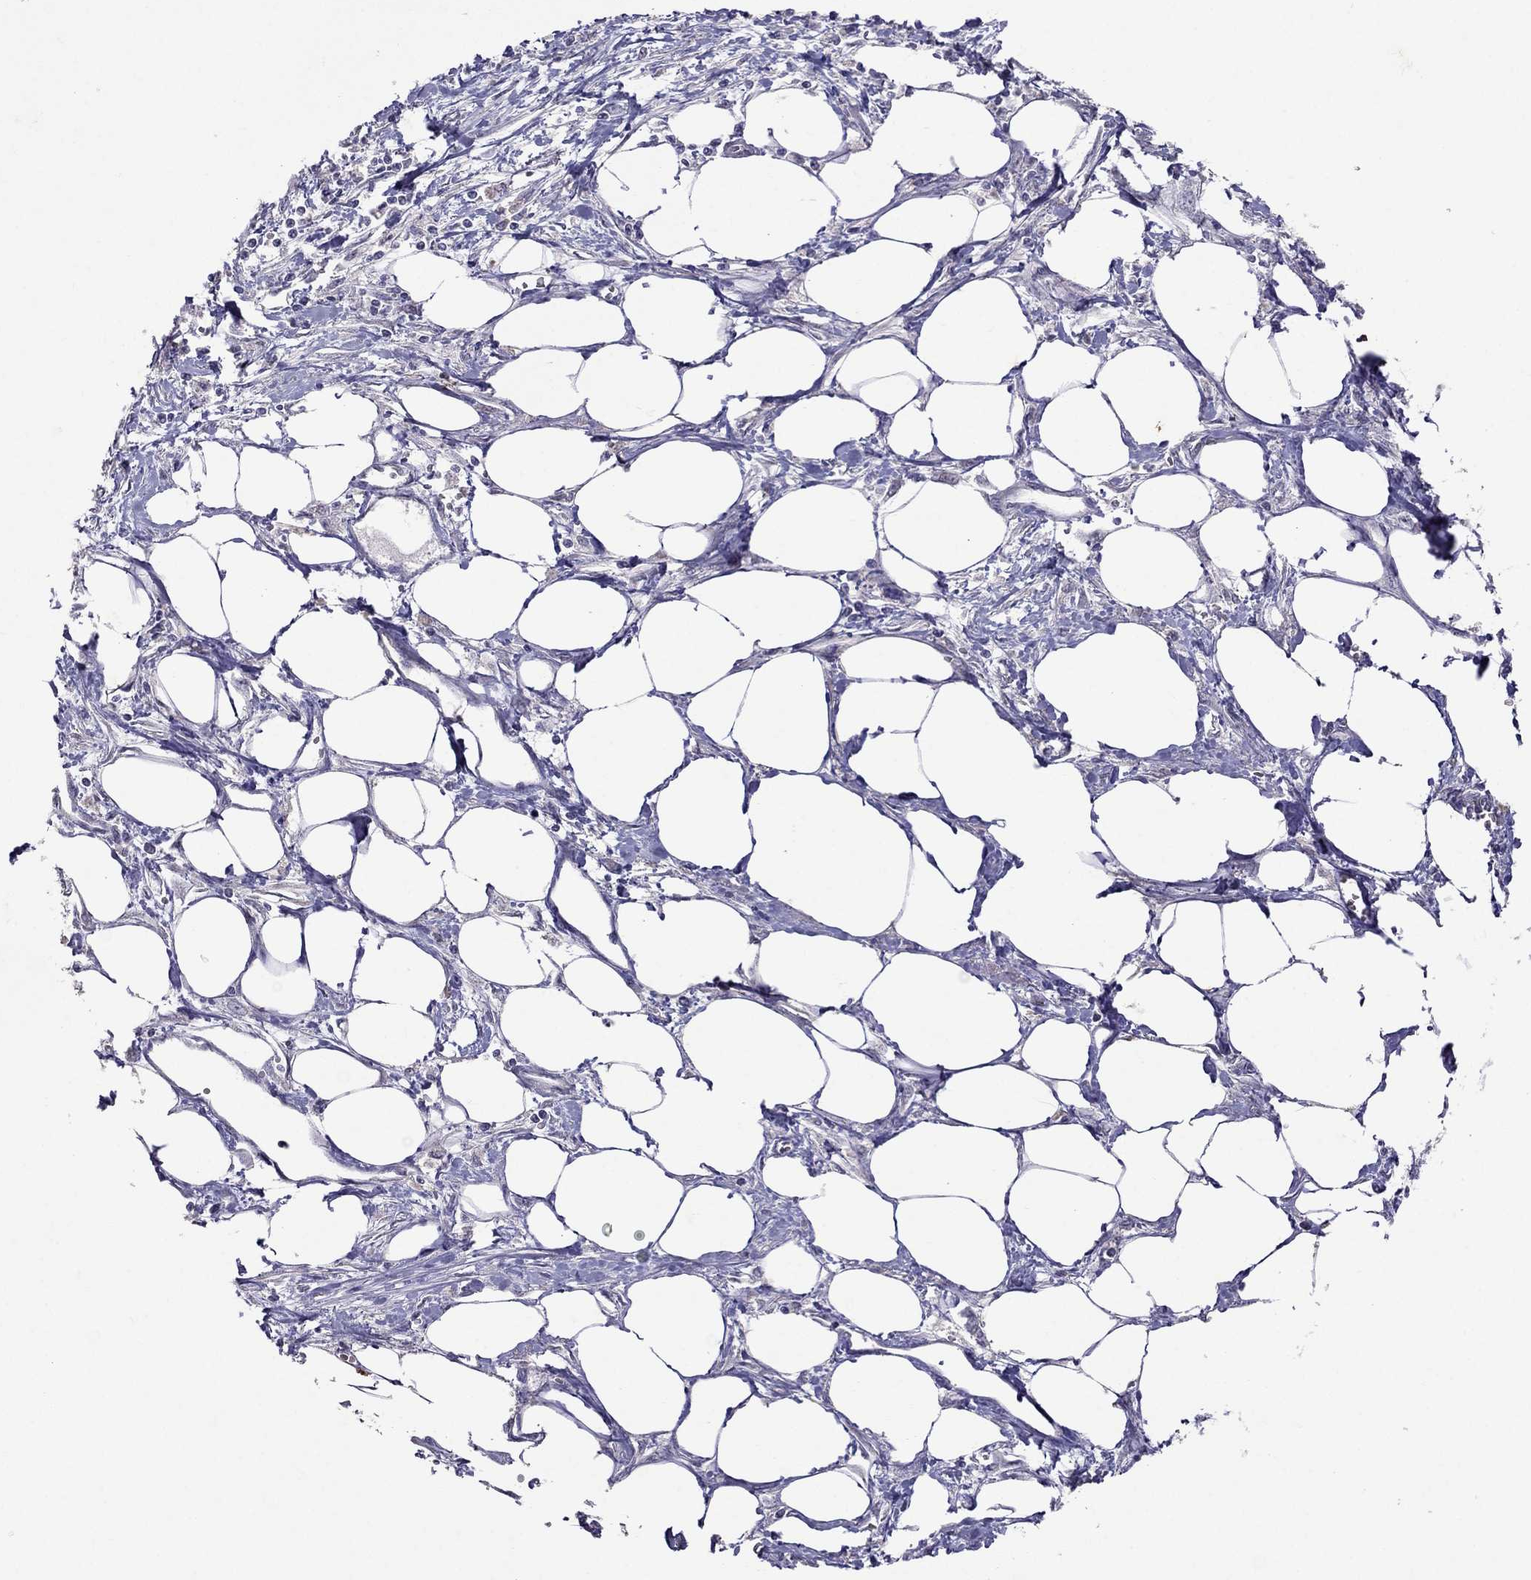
{"staining": {"intensity": "negative", "quantity": "none", "location": "none"}, "tissue": "pancreatic cancer", "cell_type": "Tumor cells", "image_type": "cancer", "snomed": [{"axis": "morphology", "description": "Adenocarcinoma, NOS"}, {"axis": "topography", "description": "Pancreas"}], "caption": "Human pancreatic cancer stained for a protein using immunohistochemistry (IHC) reveals no staining in tumor cells.", "gene": "FST", "patient": {"sex": "male", "age": 70}}